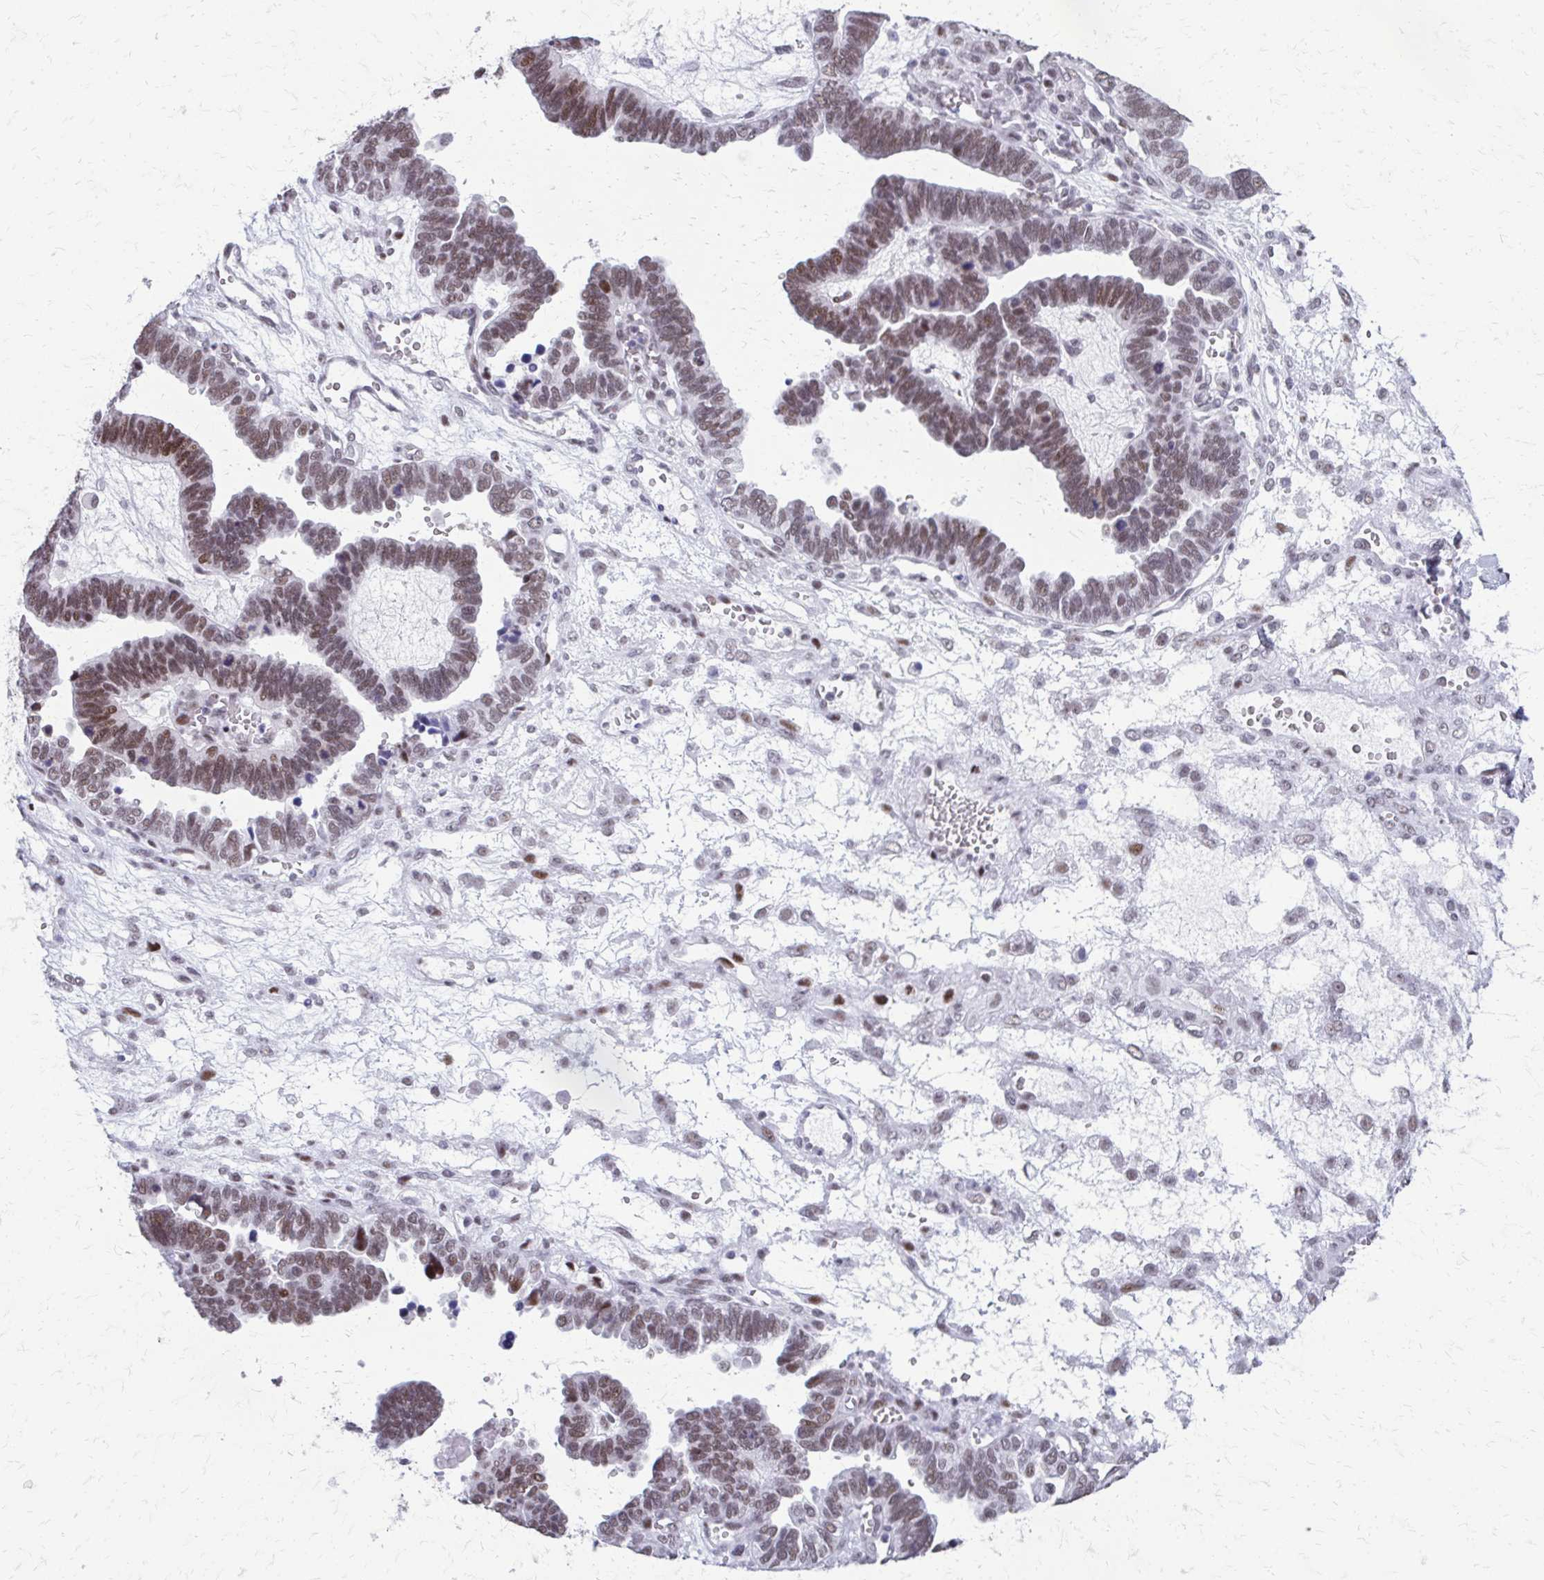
{"staining": {"intensity": "moderate", "quantity": ">75%", "location": "nuclear"}, "tissue": "ovarian cancer", "cell_type": "Tumor cells", "image_type": "cancer", "snomed": [{"axis": "morphology", "description": "Cystadenocarcinoma, serous, NOS"}, {"axis": "topography", "description": "Ovary"}], "caption": "Tumor cells exhibit moderate nuclear expression in about >75% of cells in ovarian cancer (serous cystadenocarcinoma).", "gene": "SS18", "patient": {"sex": "female", "age": 51}}